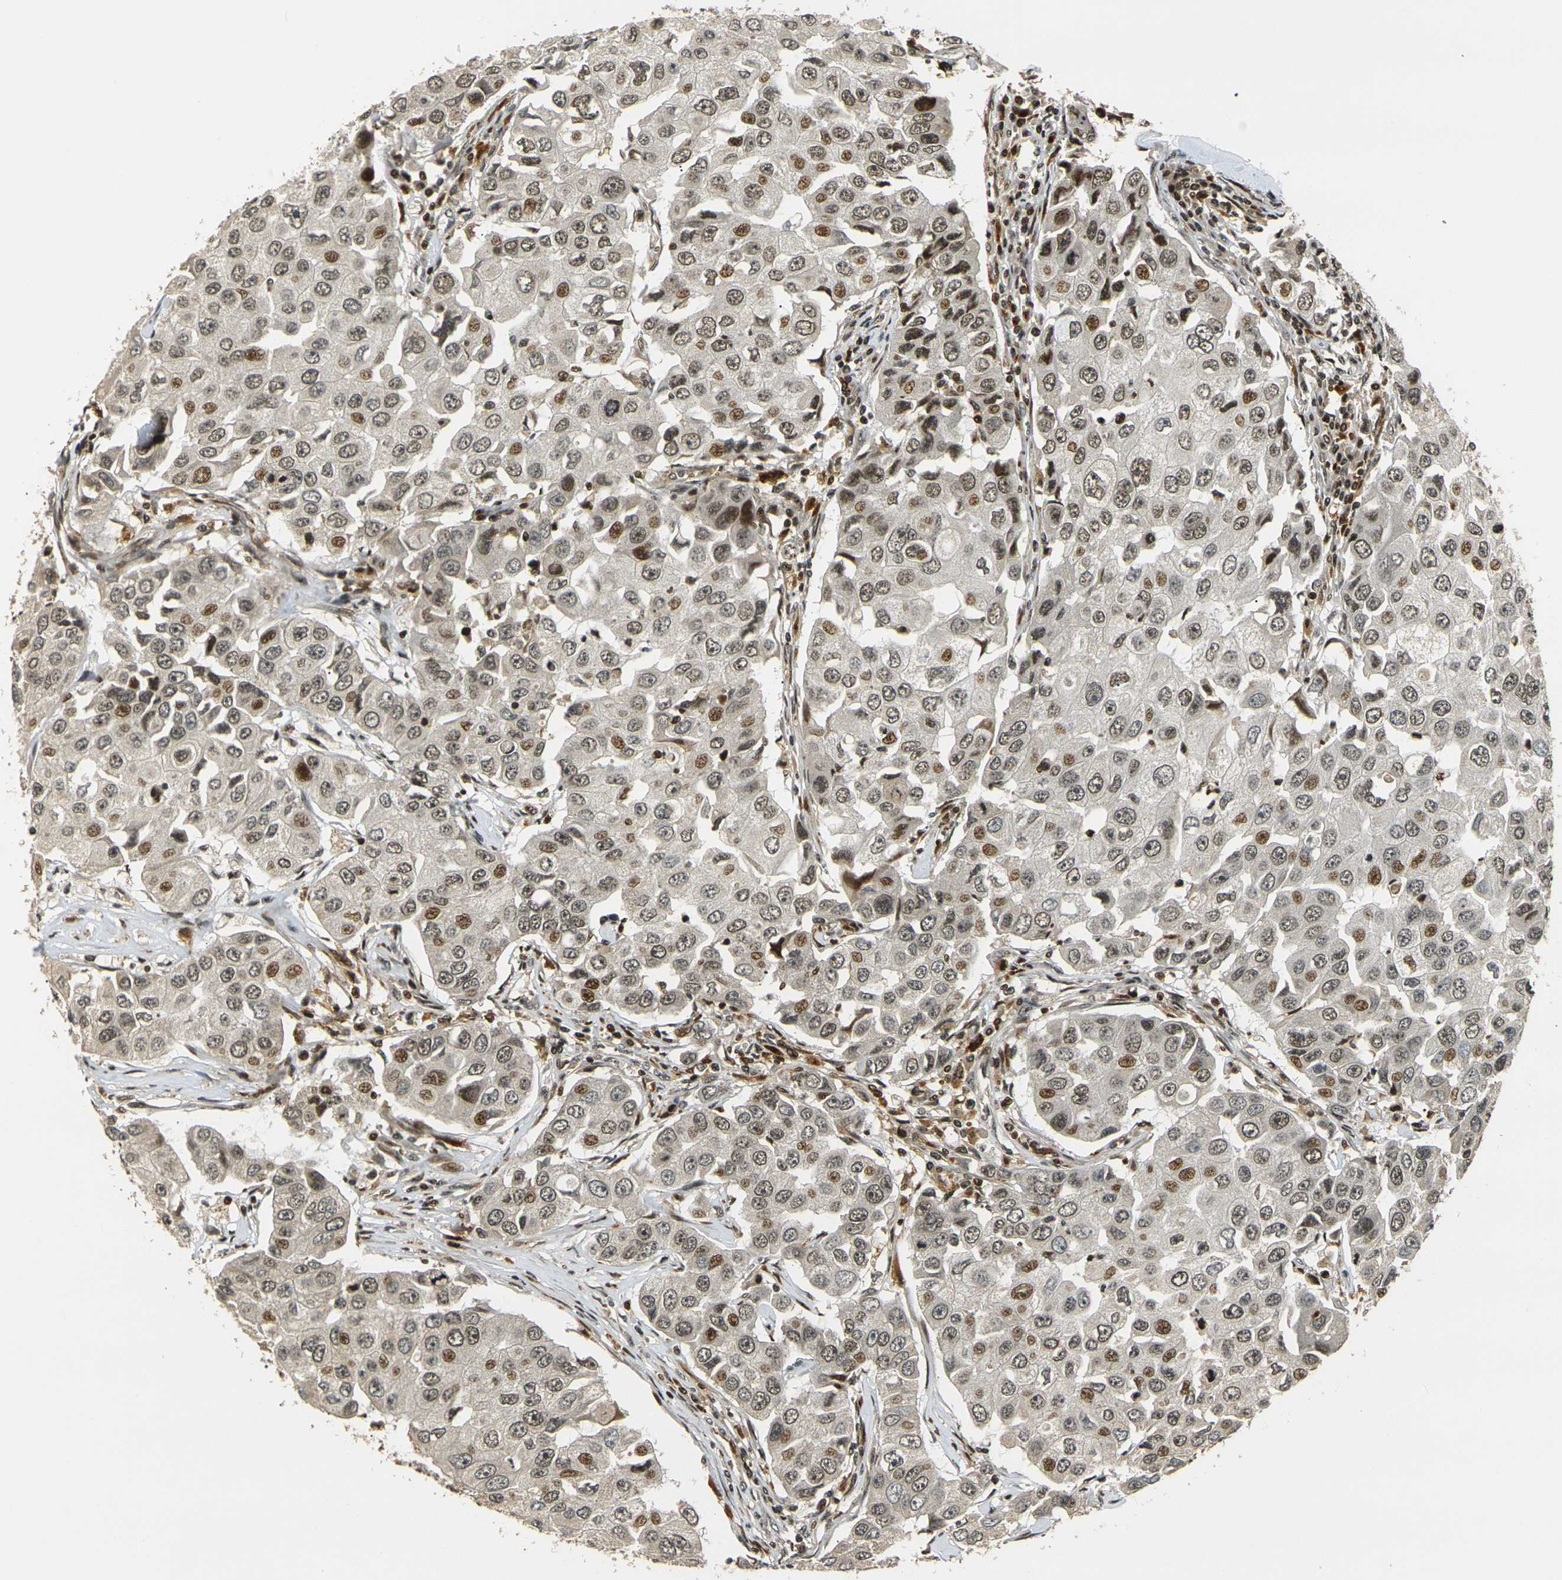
{"staining": {"intensity": "moderate", "quantity": ">75%", "location": "nuclear"}, "tissue": "breast cancer", "cell_type": "Tumor cells", "image_type": "cancer", "snomed": [{"axis": "morphology", "description": "Duct carcinoma"}, {"axis": "topography", "description": "Breast"}], "caption": "Tumor cells demonstrate medium levels of moderate nuclear expression in about >75% of cells in breast cancer (invasive ductal carcinoma).", "gene": "ACTL6A", "patient": {"sex": "female", "age": 27}}